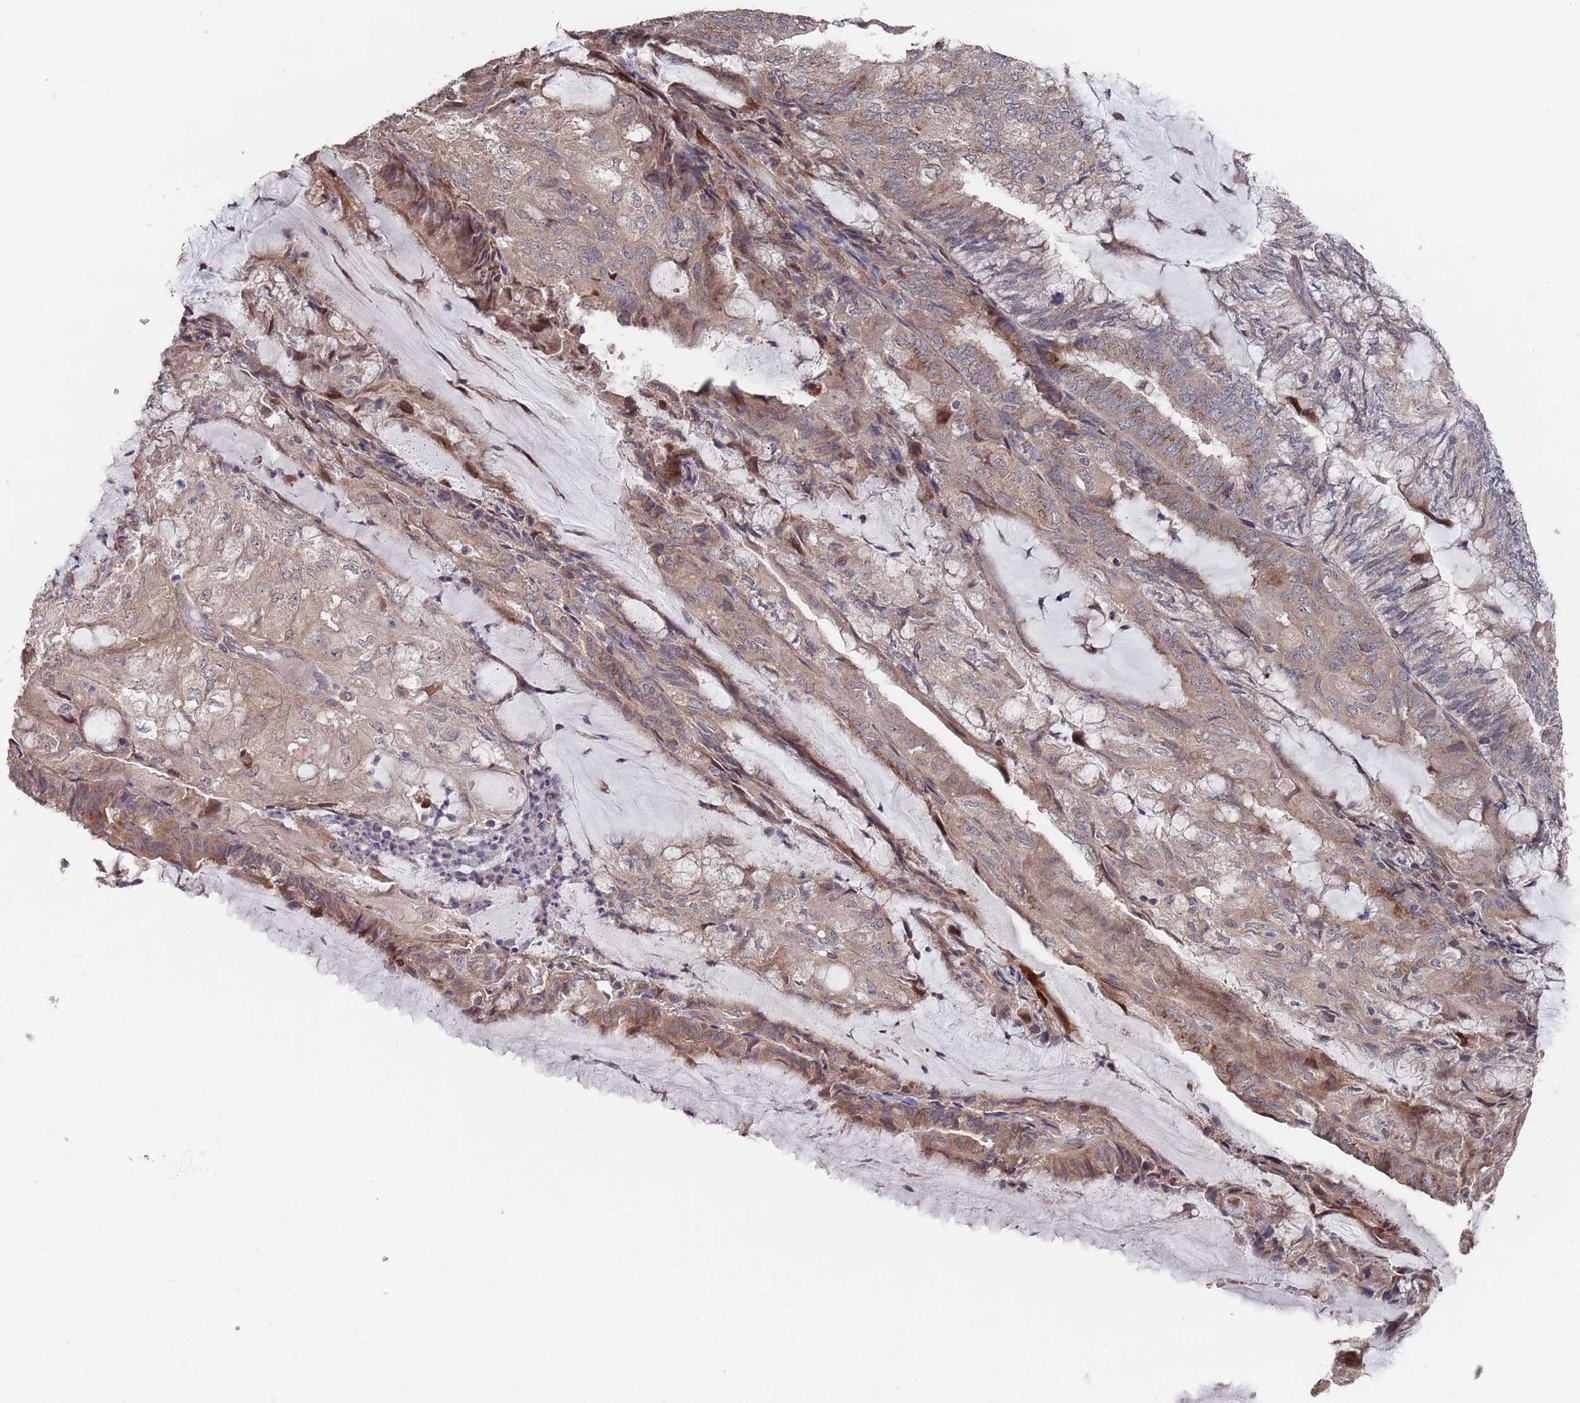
{"staining": {"intensity": "weak", "quantity": ">75%", "location": "cytoplasmic/membranous"}, "tissue": "endometrial cancer", "cell_type": "Tumor cells", "image_type": "cancer", "snomed": [{"axis": "morphology", "description": "Adenocarcinoma, NOS"}, {"axis": "topography", "description": "Endometrium"}], "caption": "Protein staining of endometrial adenocarcinoma tissue exhibits weak cytoplasmic/membranous positivity in about >75% of tumor cells.", "gene": "UNC45A", "patient": {"sex": "female", "age": 81}}